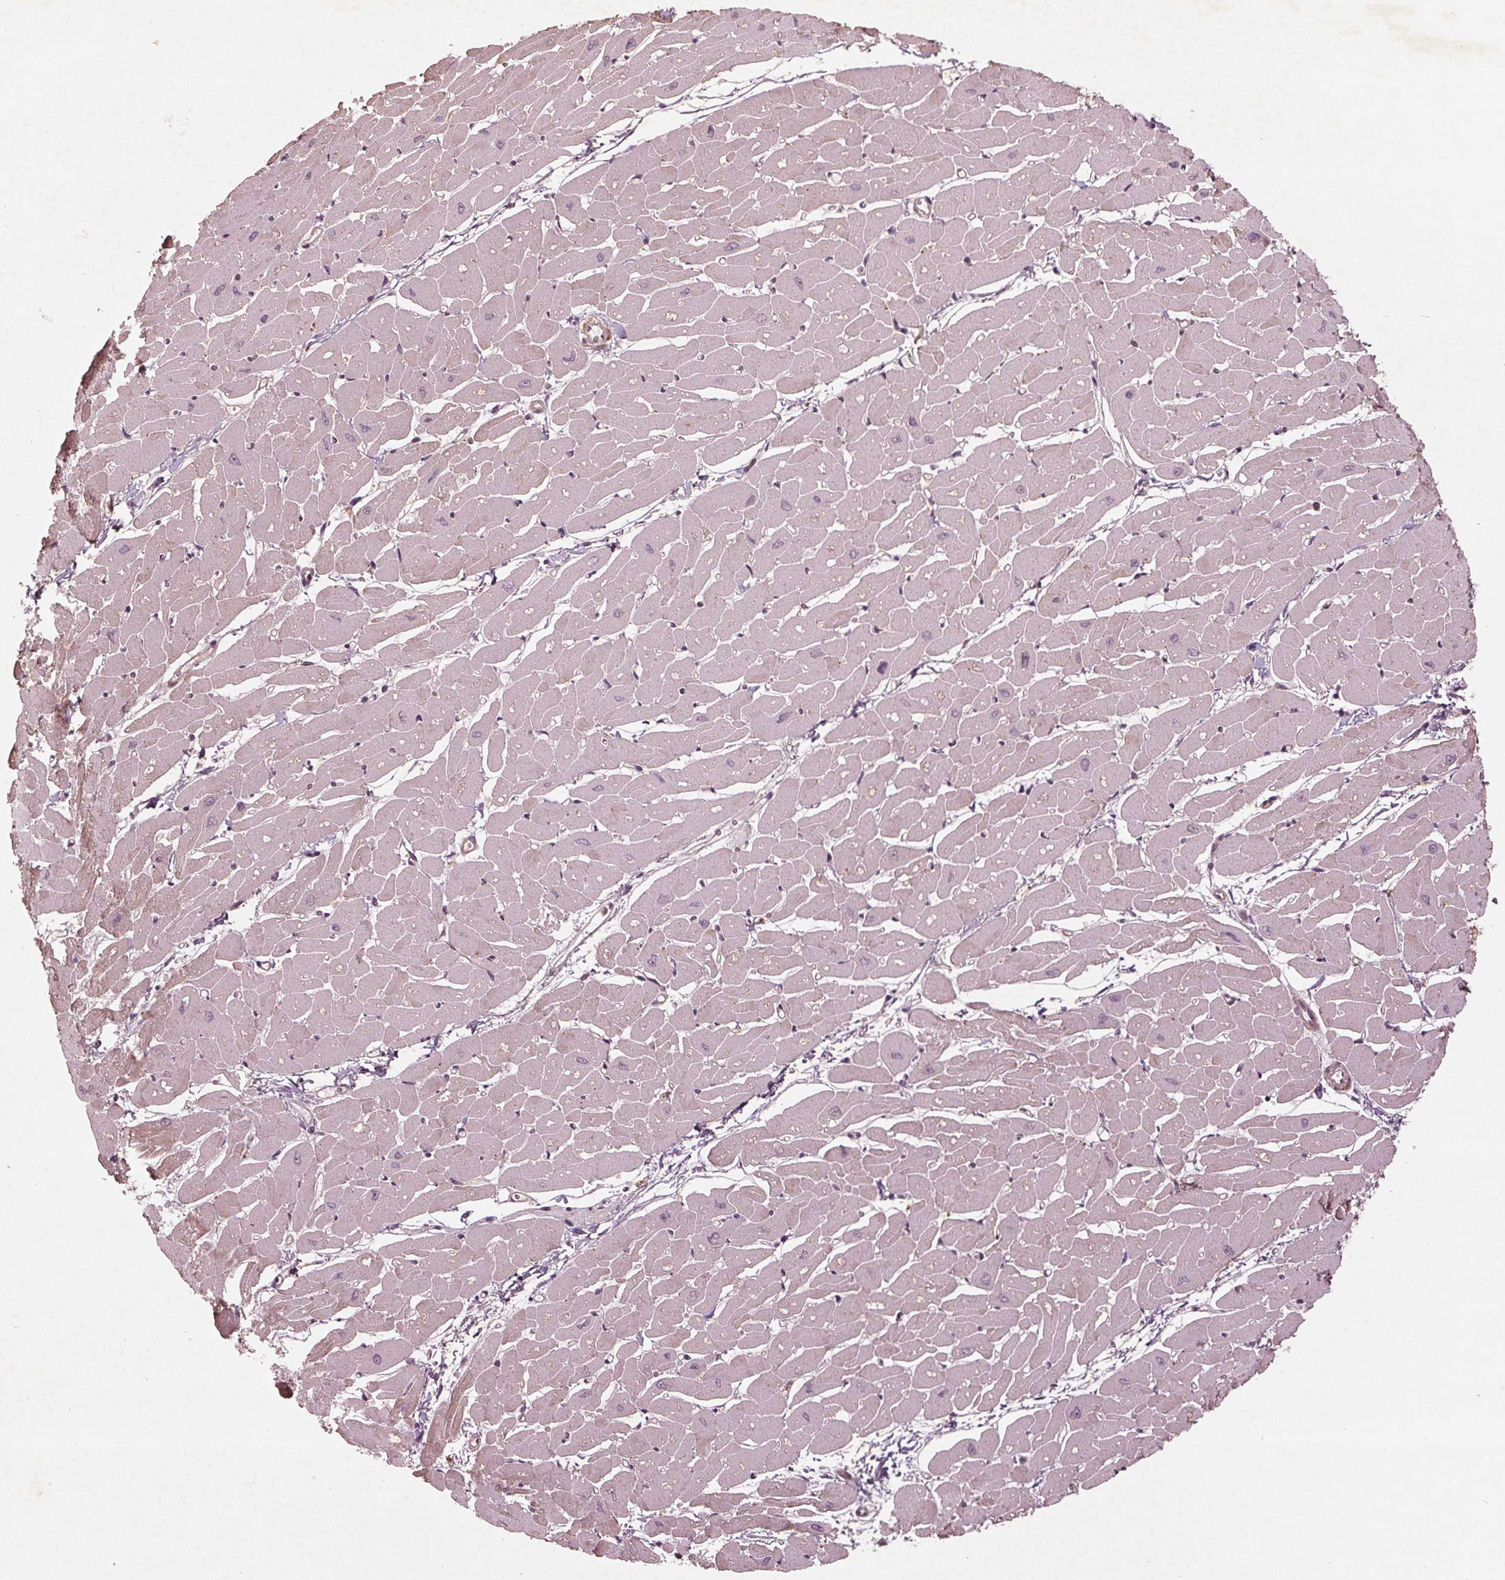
{"staining": {"intensity": "weak", "quantity": "<25%", "location": "cytoplasmic/membranous"}, "tissue": "heart muscle", "cell_type": "Cardiomyocytes", "image_type": "normal", "snomed": [{"axis": "morphology", "description": "Normal tissue, NOS"}, {"axis": "topography", "description": "Heart"}], "caption": "IHC of unremarkable human heart muscle displays no staining in cardiomyocytes.", "gene": "CDKL4", "patient": {"sex": "male", "age": 57}}